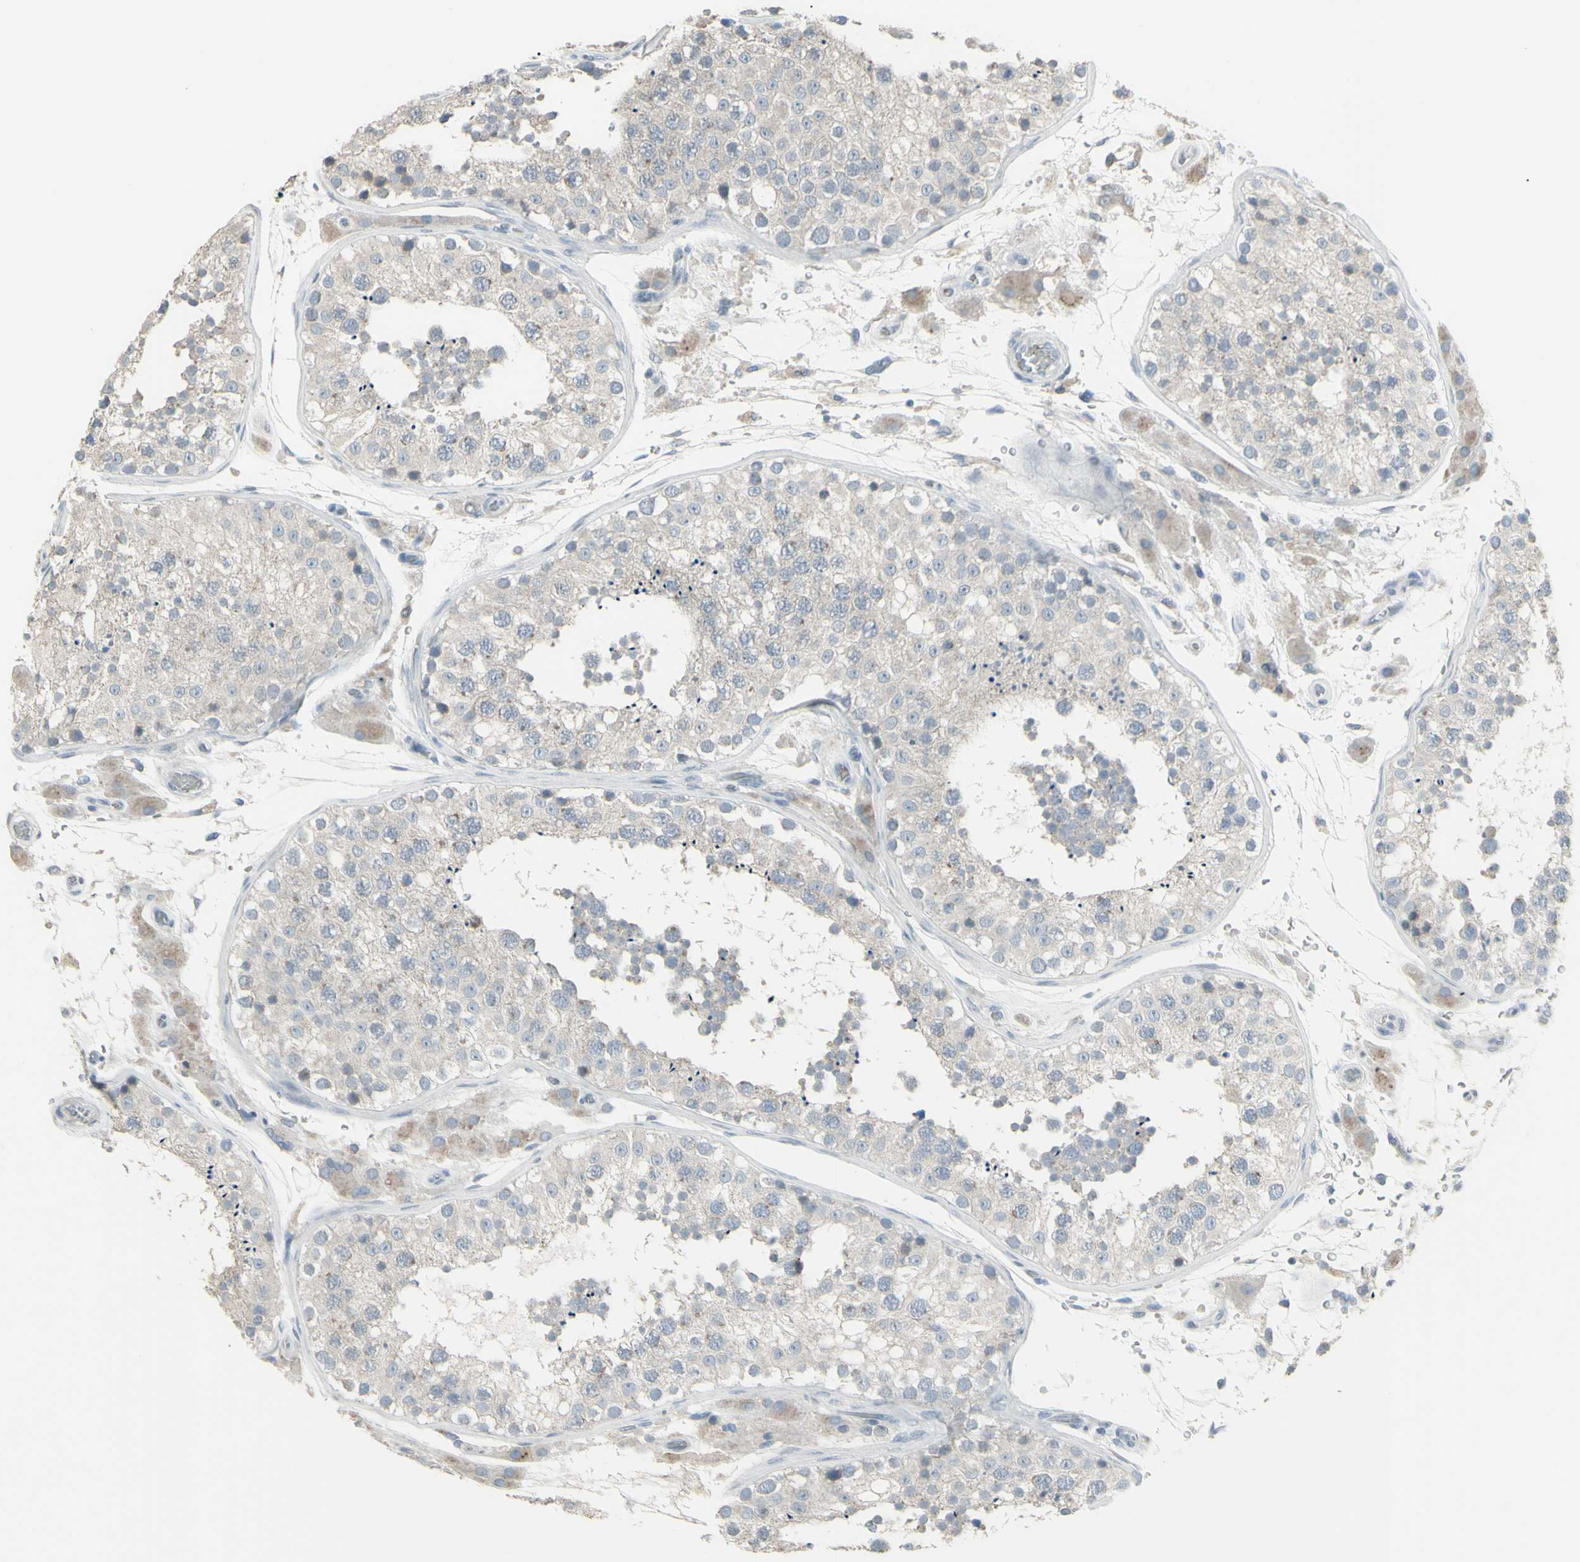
{"staining": {"intensity": "negative", "quantity": "none", "location": "none"}, "tissue": "testis", "cell_type": "Cells in seminiferous ducts", "image_type": "normal", "snomed": [{"axis": "morphology", "description": "Normal tissue, NOS"}, {"axis": "topography", "description": "Testis"}, {"axis": "topography", "description": "Epididymis"}], "caption": "Immunohistochemistry photomicrograph of normal testis: testis stained with DAB (3,3'-diaminobenzidine) shows no significant protein expression in cells in seminiferous ducts. (DAB (3,3'-diaminobenzidine) IHC visualized using brightfield microscopy, high magnification).", "gene": "CD79B", "patient": {"sex": "male", "age": 26}}